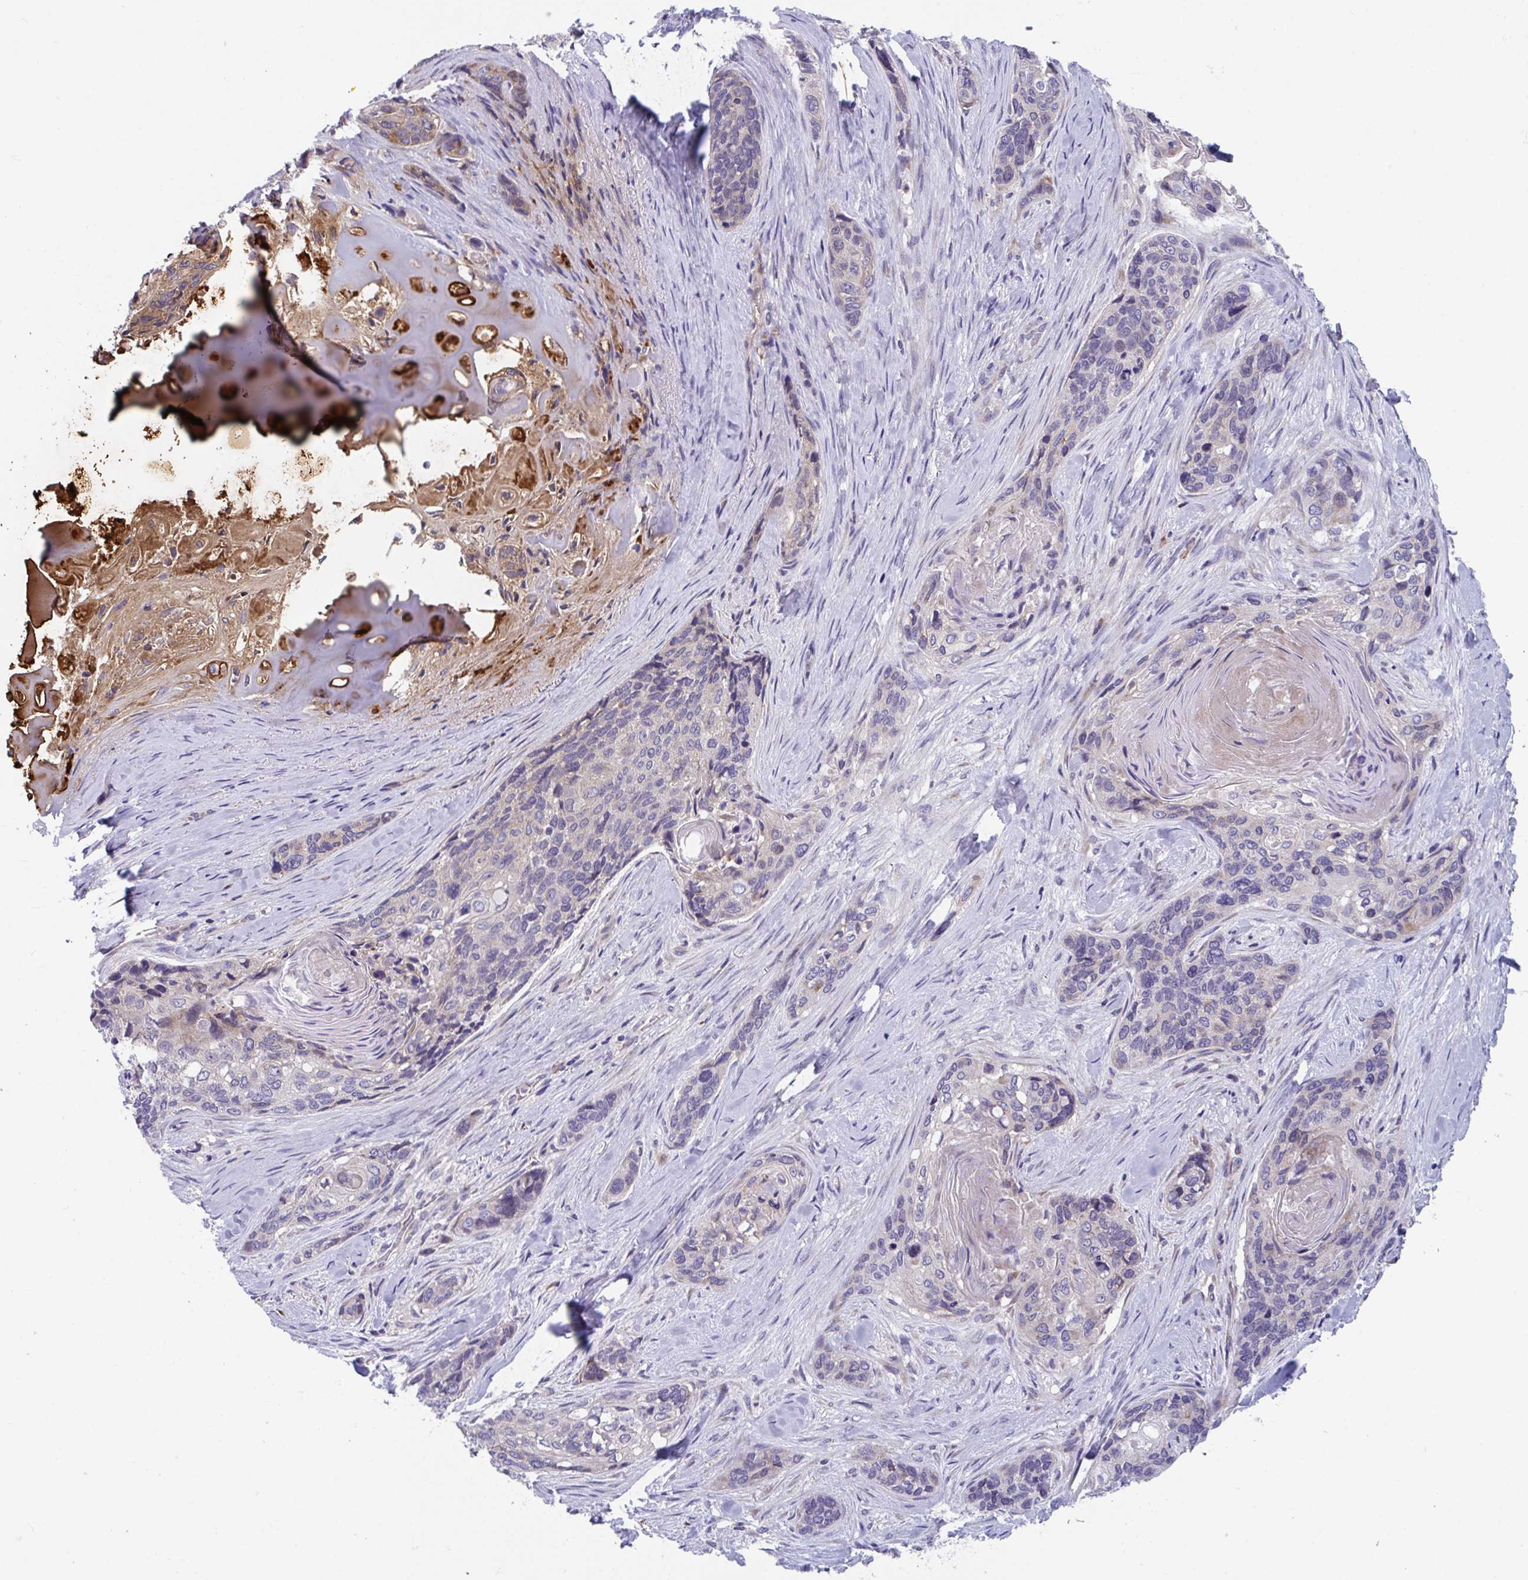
{"staining": {"intensity": "negative", "quantity": "none", "location": "none"}, "tissue": "lung cancer", "cell_type": "Tumor cells", "image_type": "cancer", "snomed": [{"axis": "morphology", "description": "Squamous cell carcinoma, NOS"}, {"axis": "morphology", "description": "Squamous cell carcinoma, metastatic, NOS"}, {"axis": "topography", "description": "Lymph node"}, {"axis": "topography", "description": "Lung"}], "caption": "An immunohistochemistry (IHC) micrograph of lung cancer (squamous cell carcinoma) is shown. There is no staining in tumor cells of lung cancer (squamous cell carcinoma).", "gene": "SUSD4", "patient": {"sex": "male", "age": 41}}